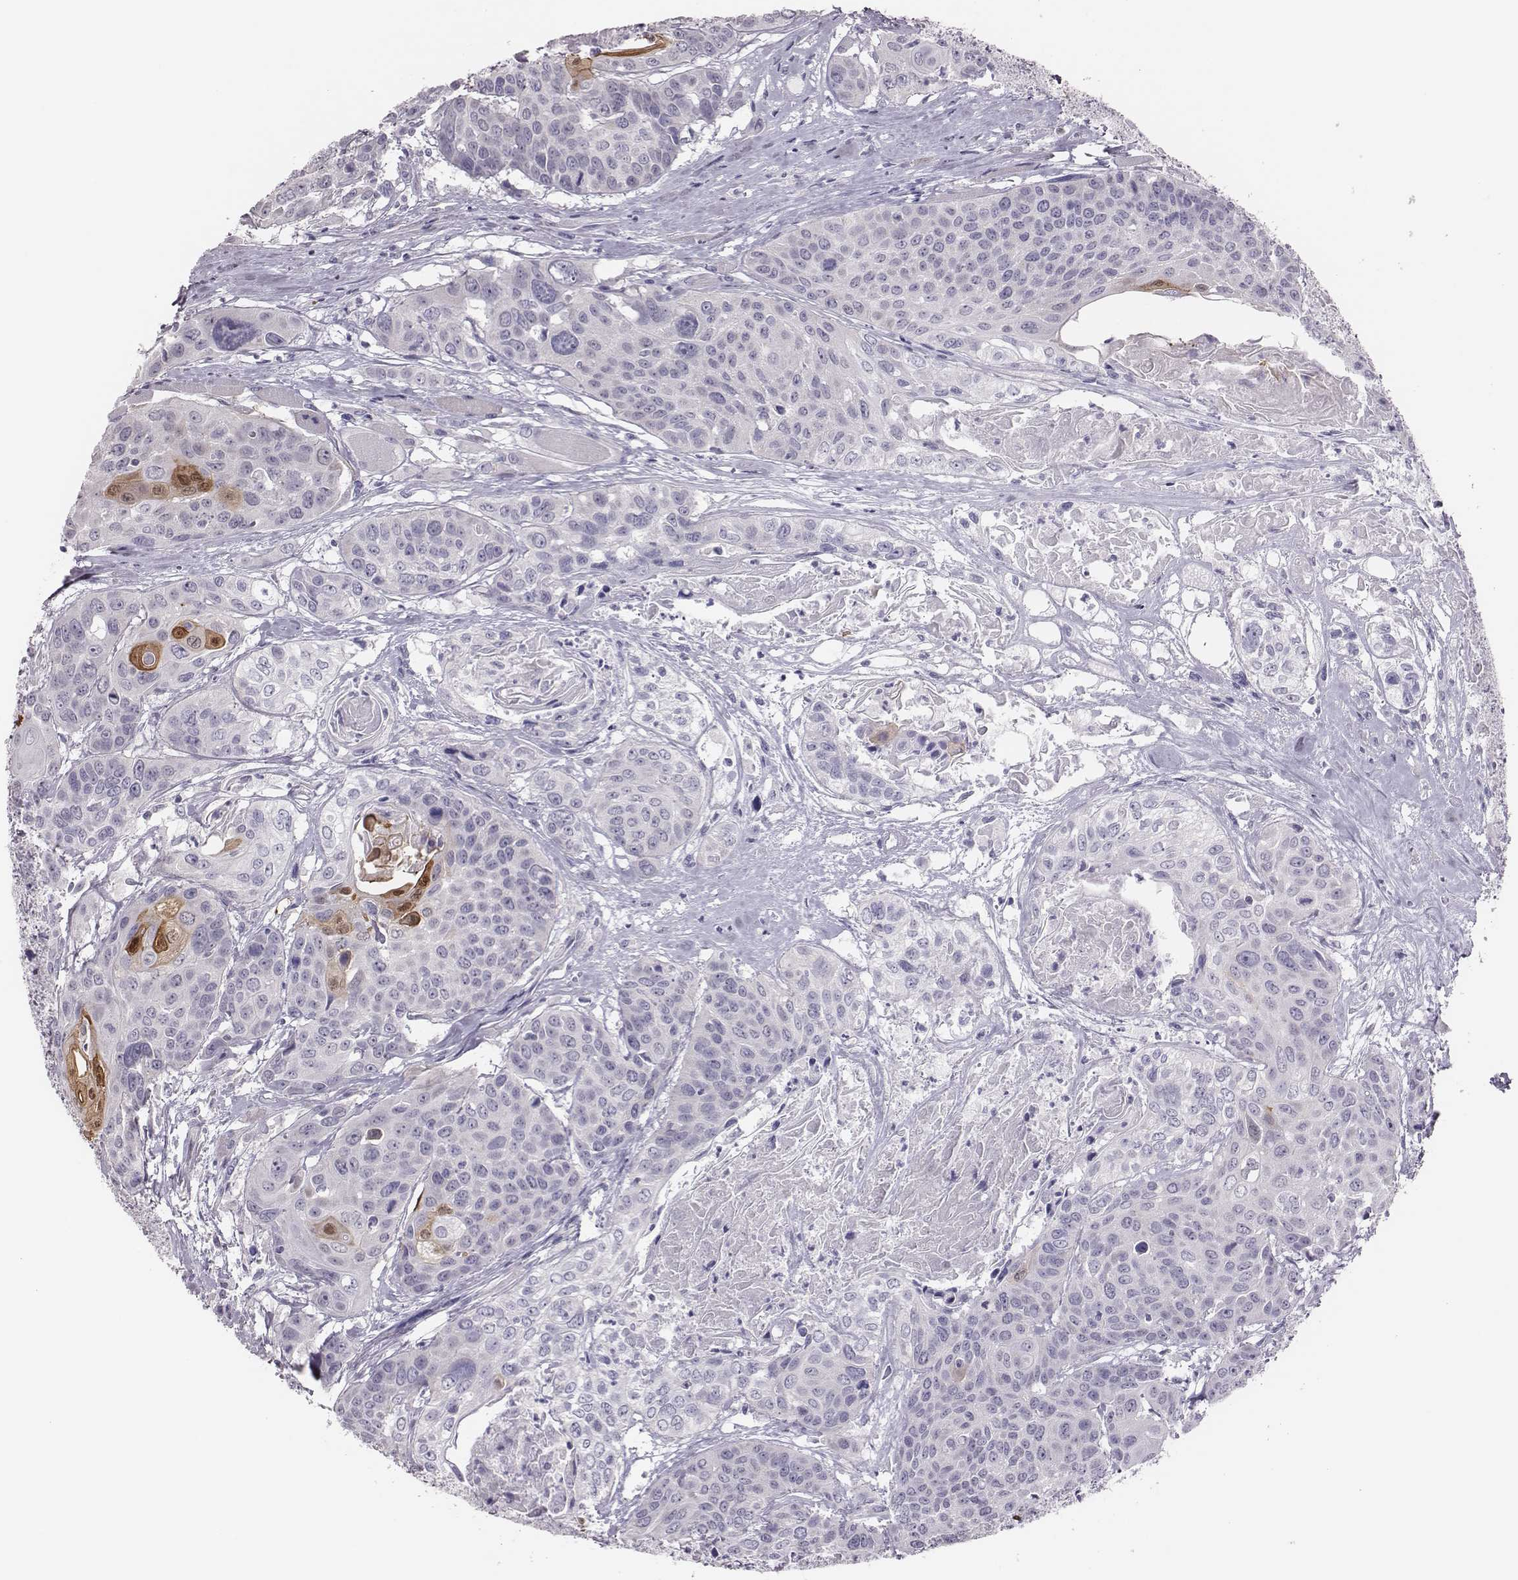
{"staining": {"intensity": "negative", "quantity": "none", "location": "none"}, "tissue": "head and neck cancer", "cell_type": "Tumor cells", "image_type": "cancer", "snomed": [{"axis": "morphology", "description": "Squamous cell carcinoma, NOS"}, {"axis": "topography", "description": "Oral tissue"}, {"axis": "topography", "description": "Head-Neck"}], "caption": "Head and neck cancer was stained to show a protein in brown. There is no significant positivity in tumor cells.", "gene": "SCML2", "patient": {"sex": "male", "age": 56}}